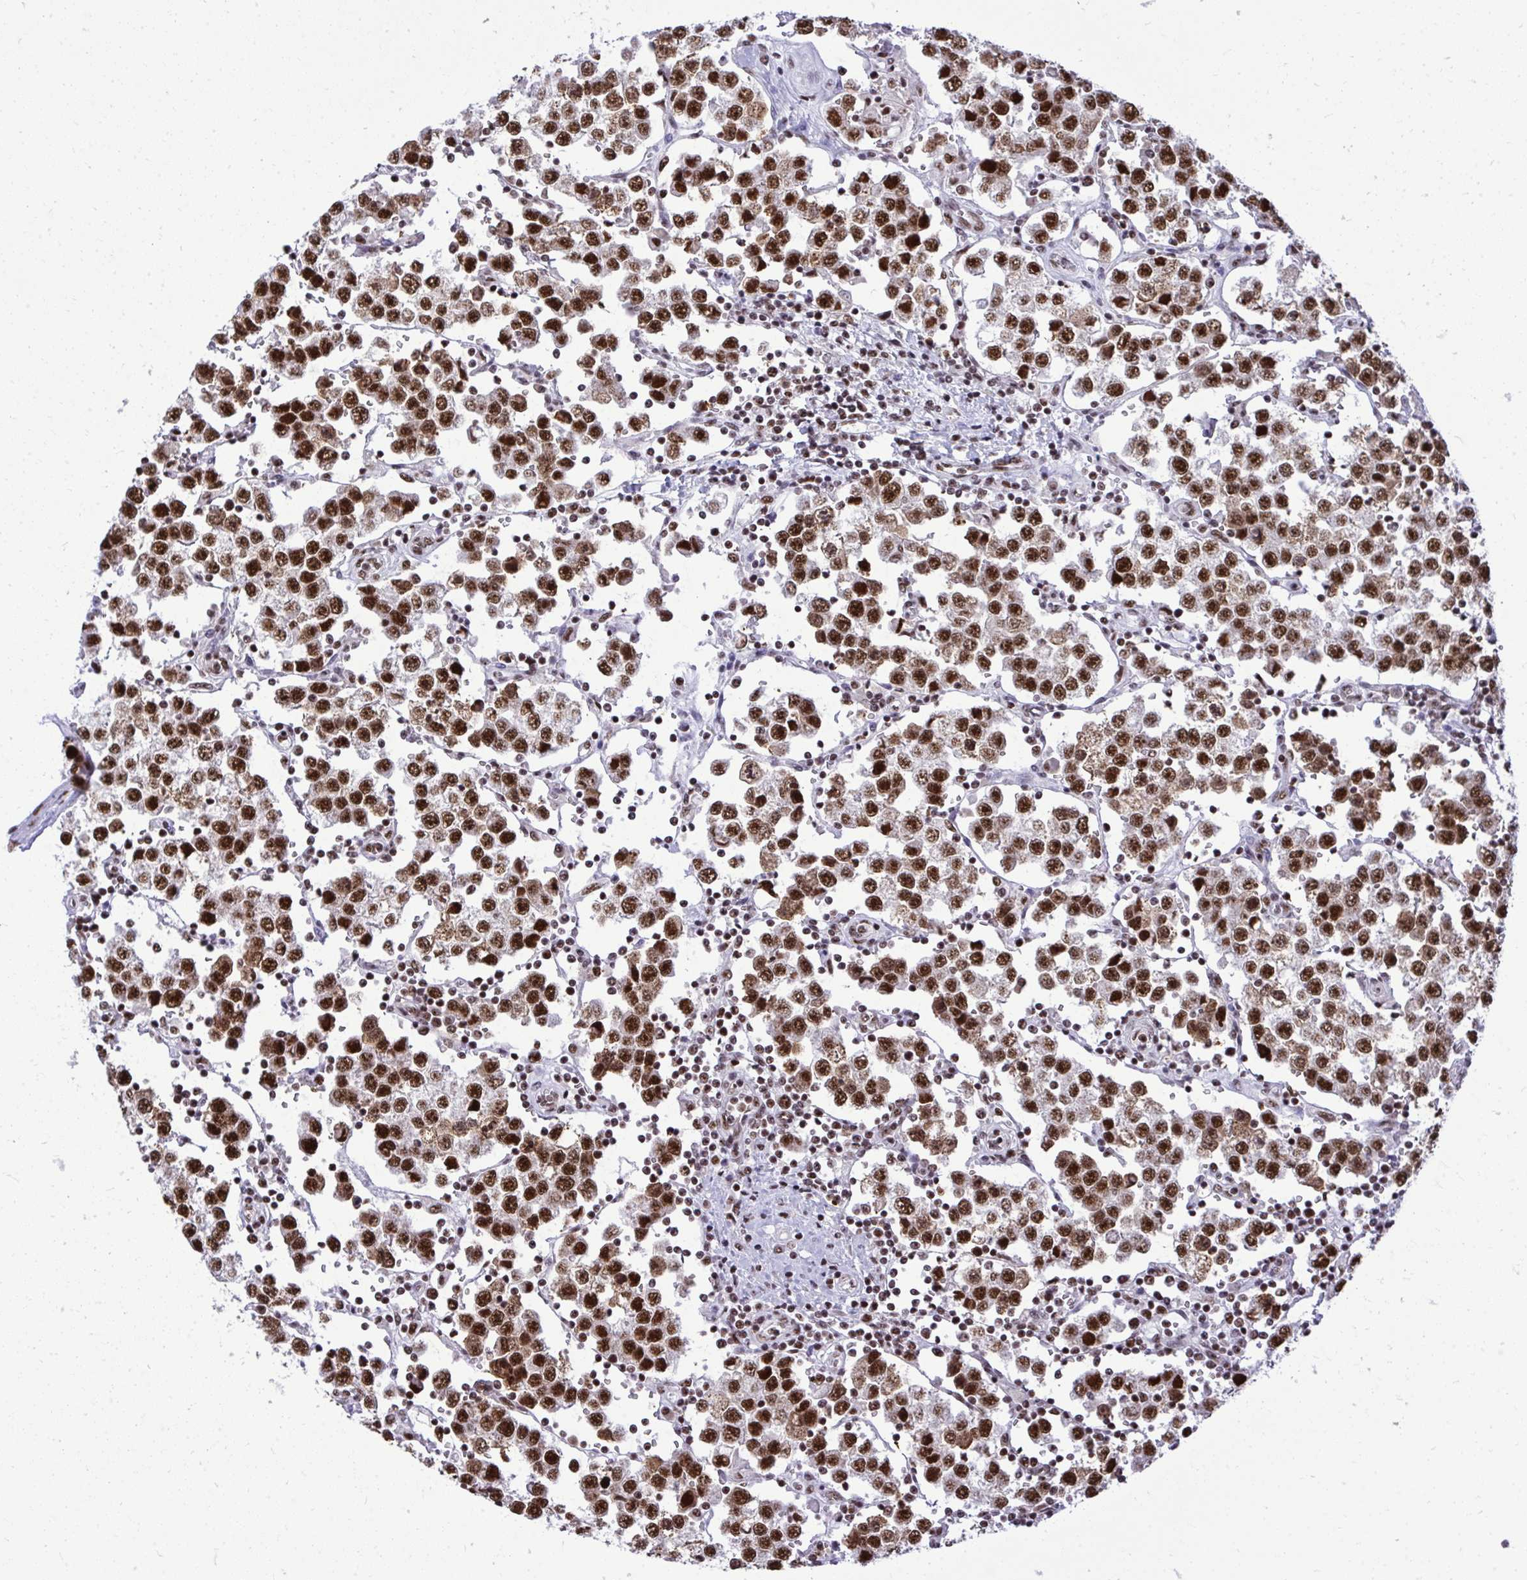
{"staining": {"intensity": "strong", "quantity": ">75%", "location": "nuclear"}, "tissue": "testis cancer", "cell_type": "Tumor cells", "image_type": "cancer", "snomed": [{"axis": "morphology", "description": "Seminoma, NOS"}, {"axis": "topography", "description": "Testis"}], "caption": "Human testis cancer stained with a brown dye displays strong nuclear positive positivity in approximately >75% of tumor cells.", "gene": "PRPF19", "patient": {"sex": "male", "age": 37}}